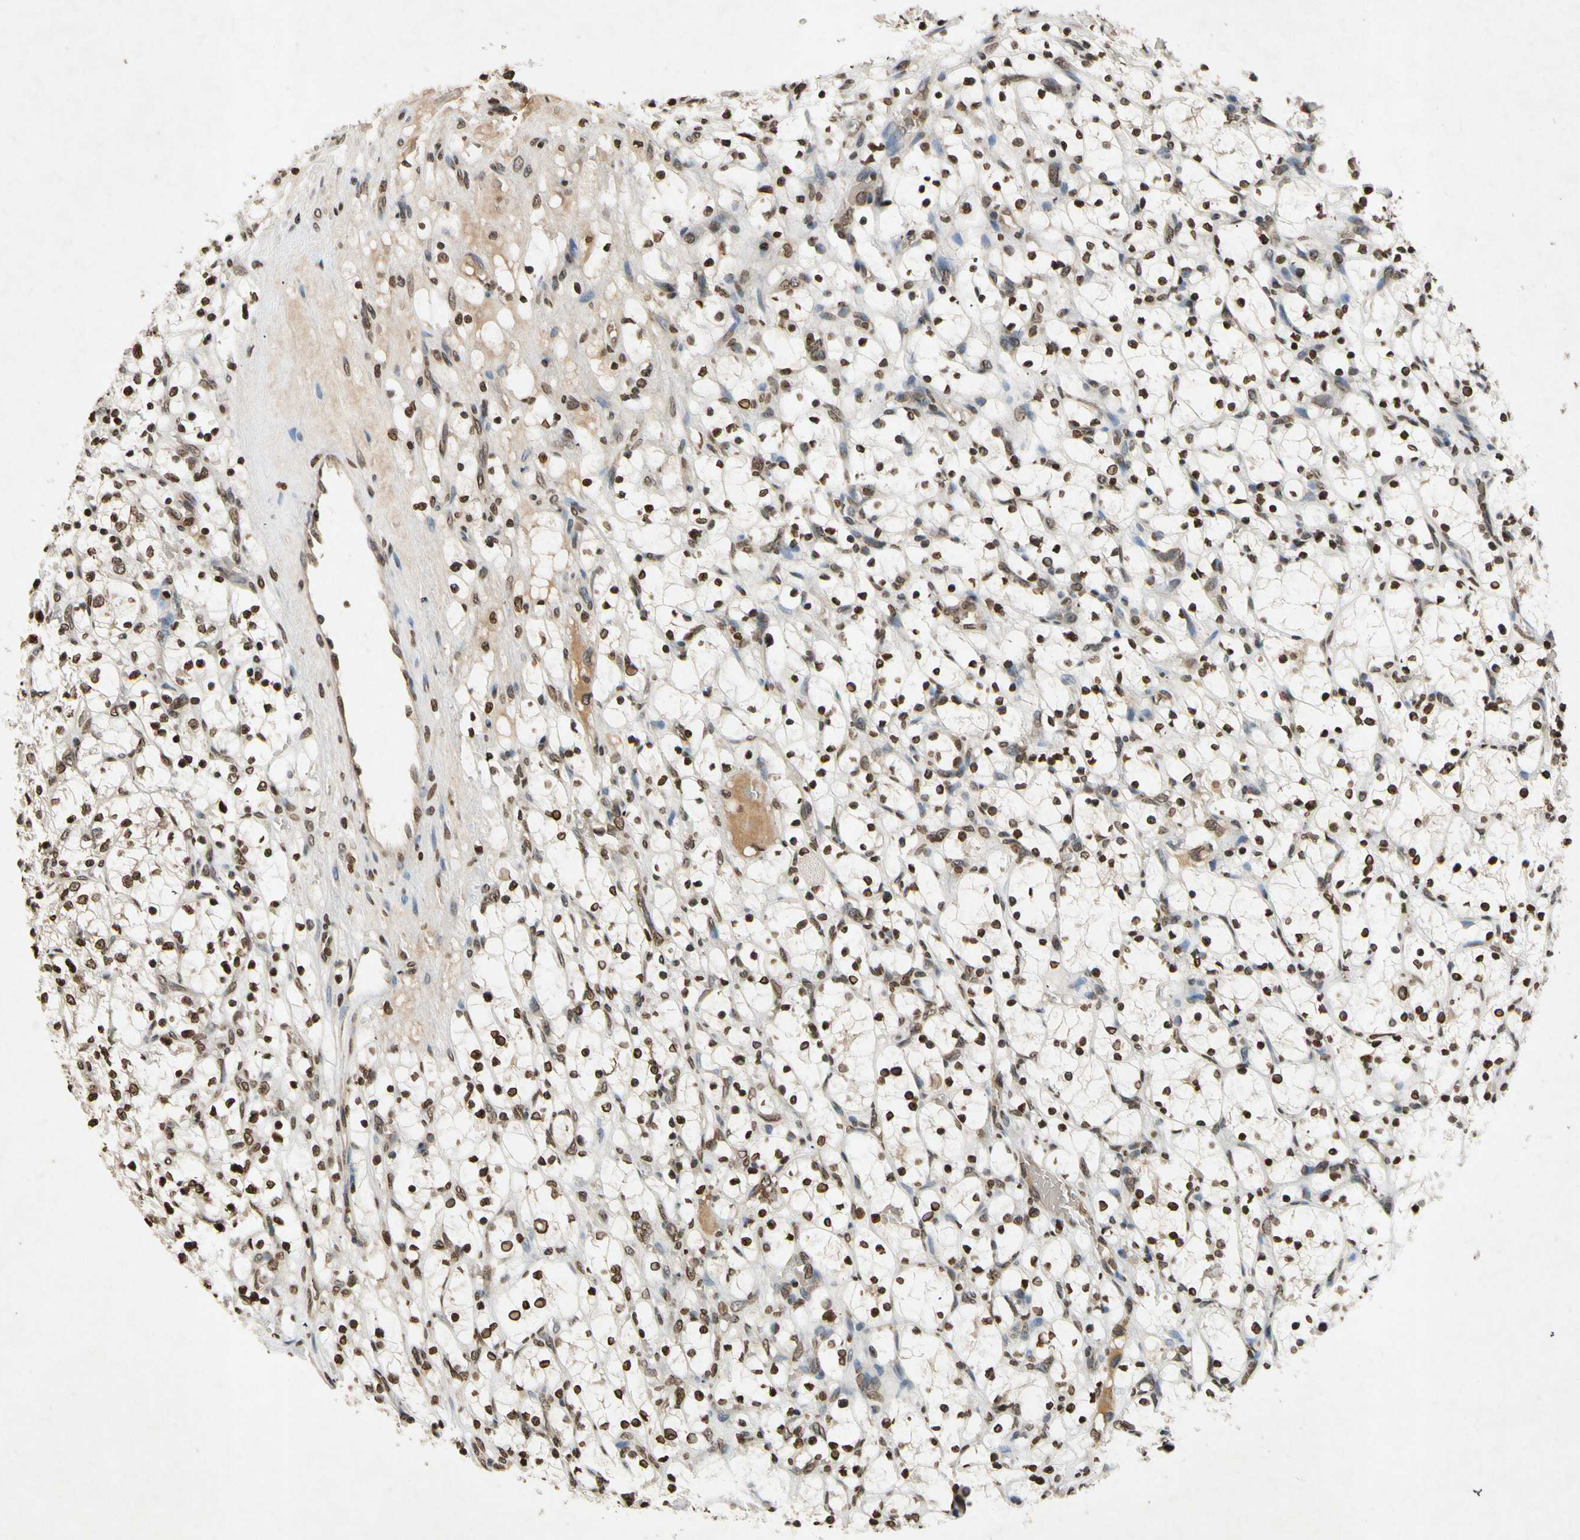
{"staining": {"intensity": "moderate", "quantity": ">75%", "location": "nuclear"}, "tissue": "renal cancer", "cell_type": "Tumor cells", "image_type": "cancer", "snomed": [{"axis": "morphology", "description": "Adenocarcinoma, NOS"}, {"axis": "topography", "description": "Kidney"}], "caption": "Protein expression by immunohistochemistry reveals moderate nuclear positivity in about >75% of tumor cells in renal adenocarcinoma. The staining was performed using DAB to visualize the protein expression in brown, while the nuclei were stained in blue with hematoxylin (Magnification: 20x).", "gene": "HOXB3", "patient": {"sex": "female", "age": 69}}